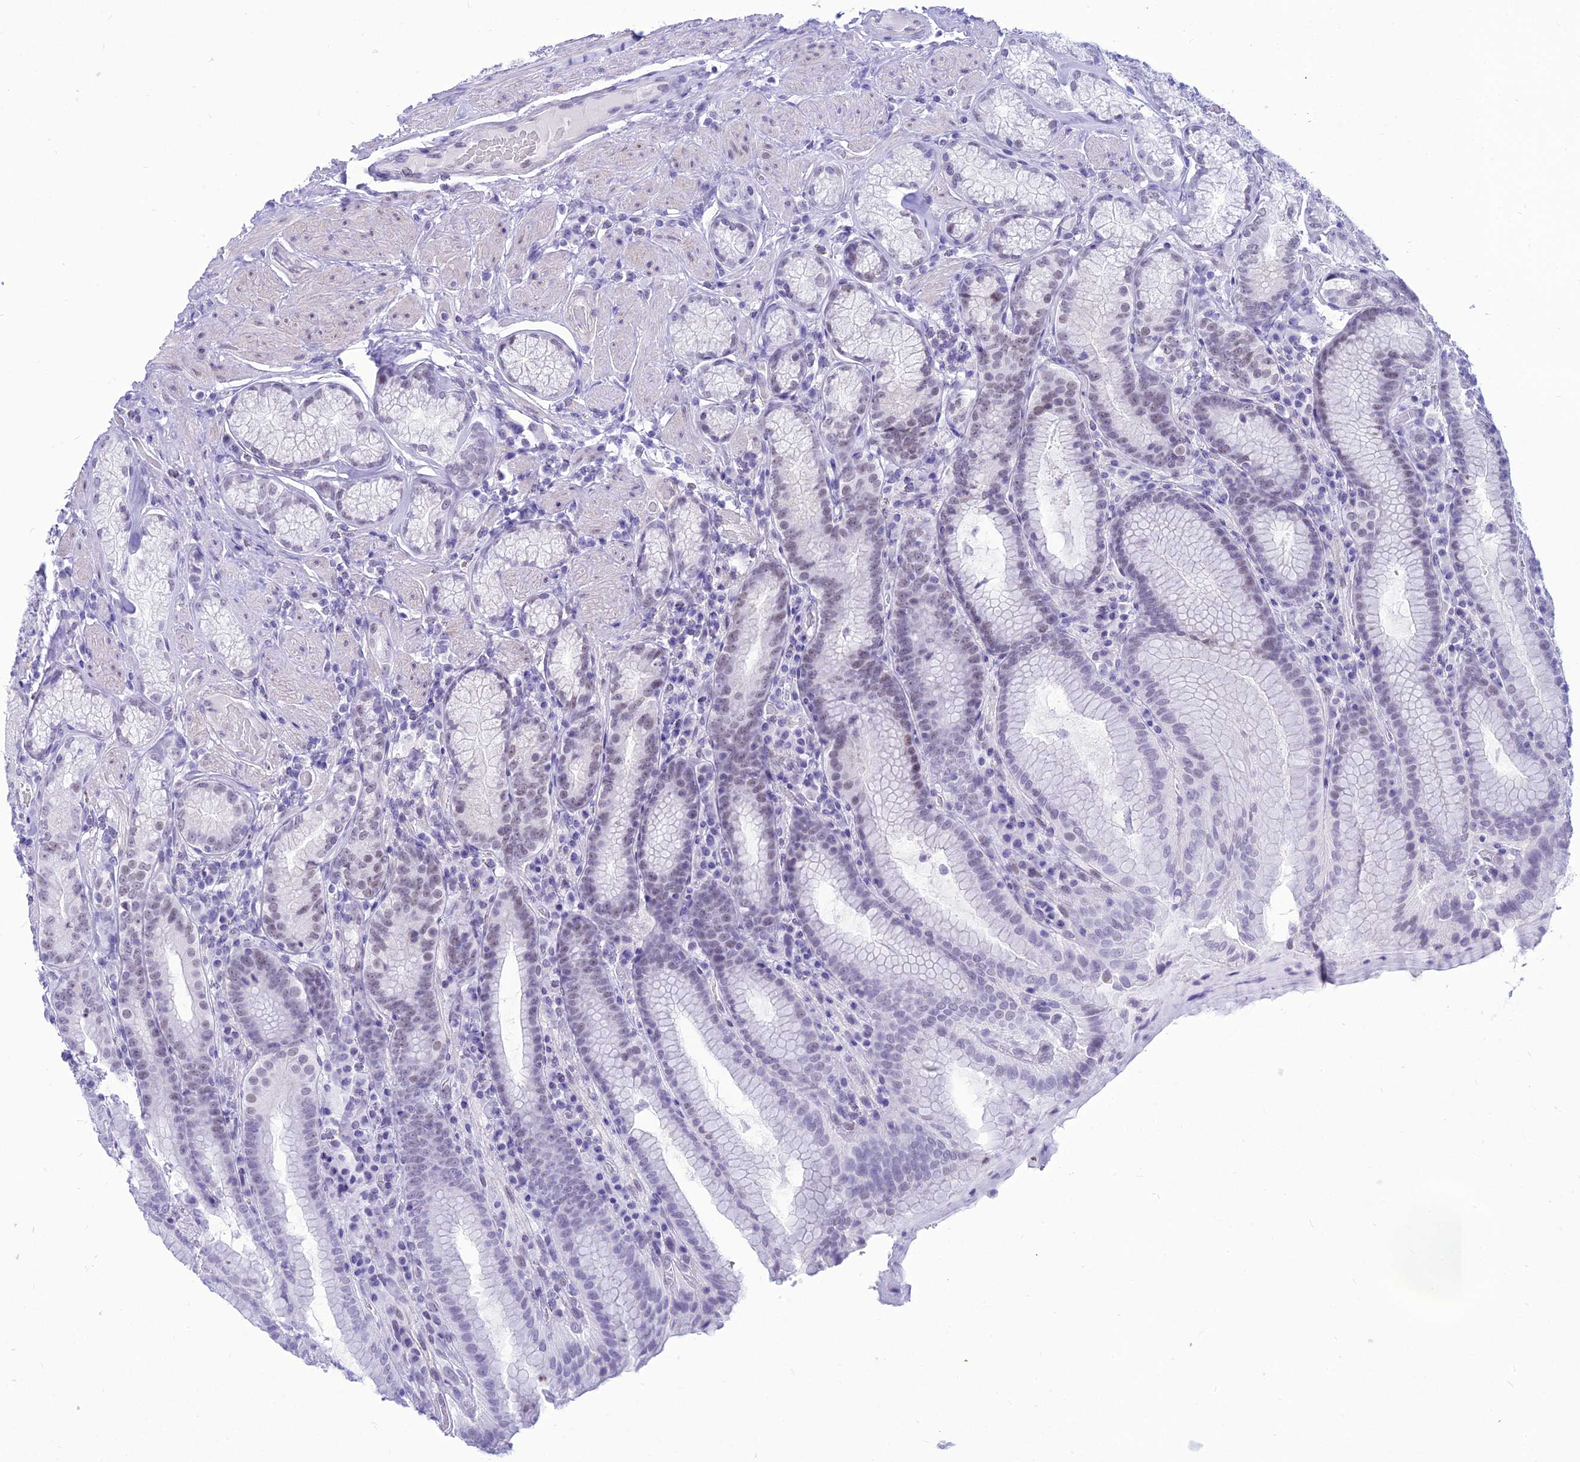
{"staining": {"intensity": "weak", "quantity": "<25%", "location": "nuclear"}, "tissue": "stomach", "cell_type": "Glandular cells", "image_type": "normal", "snomed": [{"axis": "morphology", "description": "Normal tissue, NOS"}, {"axis": "topography", "description": "Stomach, upper"}, {"axis": "topography", "description": "Stomach, lower"}], "caption": "A histopathology image of human stomach is negative for staining in glandular cells. (DAB immunohistochemistry (IHC), high magnification).", "gene": "DHX40", "patient": {"sex": "female", "age": 76}}